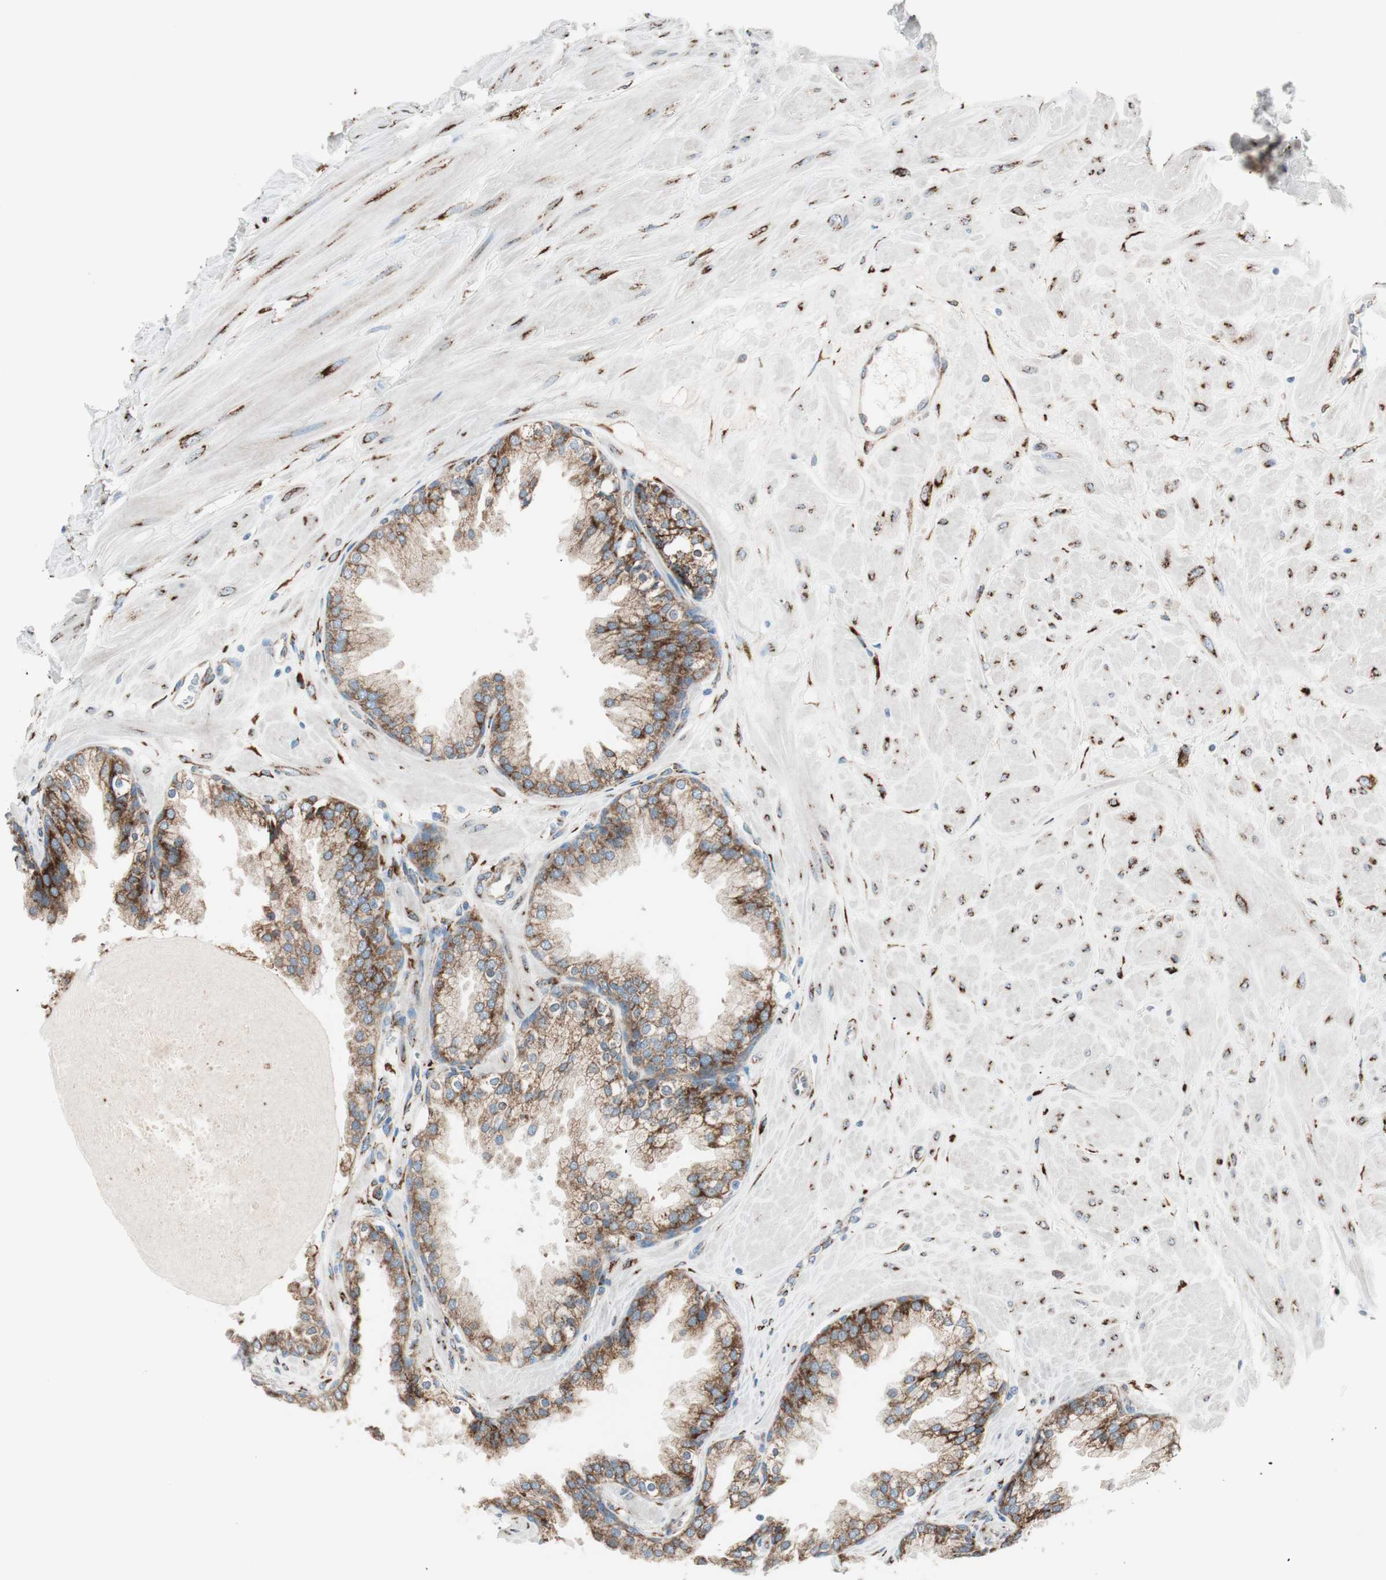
{"staining": {"intensity": "strong", "quantity": ">75%", "location": "cytoplasmic/membranous"}, "tissue": "prostate", "cell_type": "Glandular cells", "image_type": "normal", "snomed": [{"axis": "morphology", "description": "Normal tissue, NOS"}, {"axis": "topography", "description": "Prostate"}], "caption": "High-power microscopy captured an immunohistochemistry photomicrograph of normal prostate, revealing strong cytoplasmic/membranous positivity in approximately >75% of glandular cells. (DAB (3,3'-diaminobenzidine) IHC with brightfield microscopy, high magnification).", "gene": "P4HTM", "patient": {"sex": "male", "age": 51}}